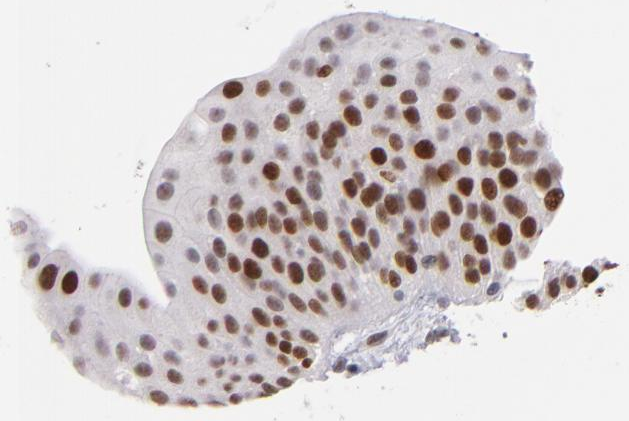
{"staining": {"intensity": "moderate", "quantity": "25%-75%", "location": "nuclear"}, "tissue": "urinary bladder", "cell_type": "Urothelial cells", "image_type": "normal", "snomed": [{"axis": "morphology", "description": "Normal tissue, NOS"}, {"axis": "morphology", "description": "Dysplasia, NOS"}, {"axis": "topography", "description": "Urinary bladder"}], "caption": "A brown stain labels moderate nuclear expression of a protein in urothelial cells of unremarkable human urinary bladder. The protein is shown in brown color, while the nuclei are stained blue.", "gene": "POLA1", "patient": {"sex": "male", "age": 35}}